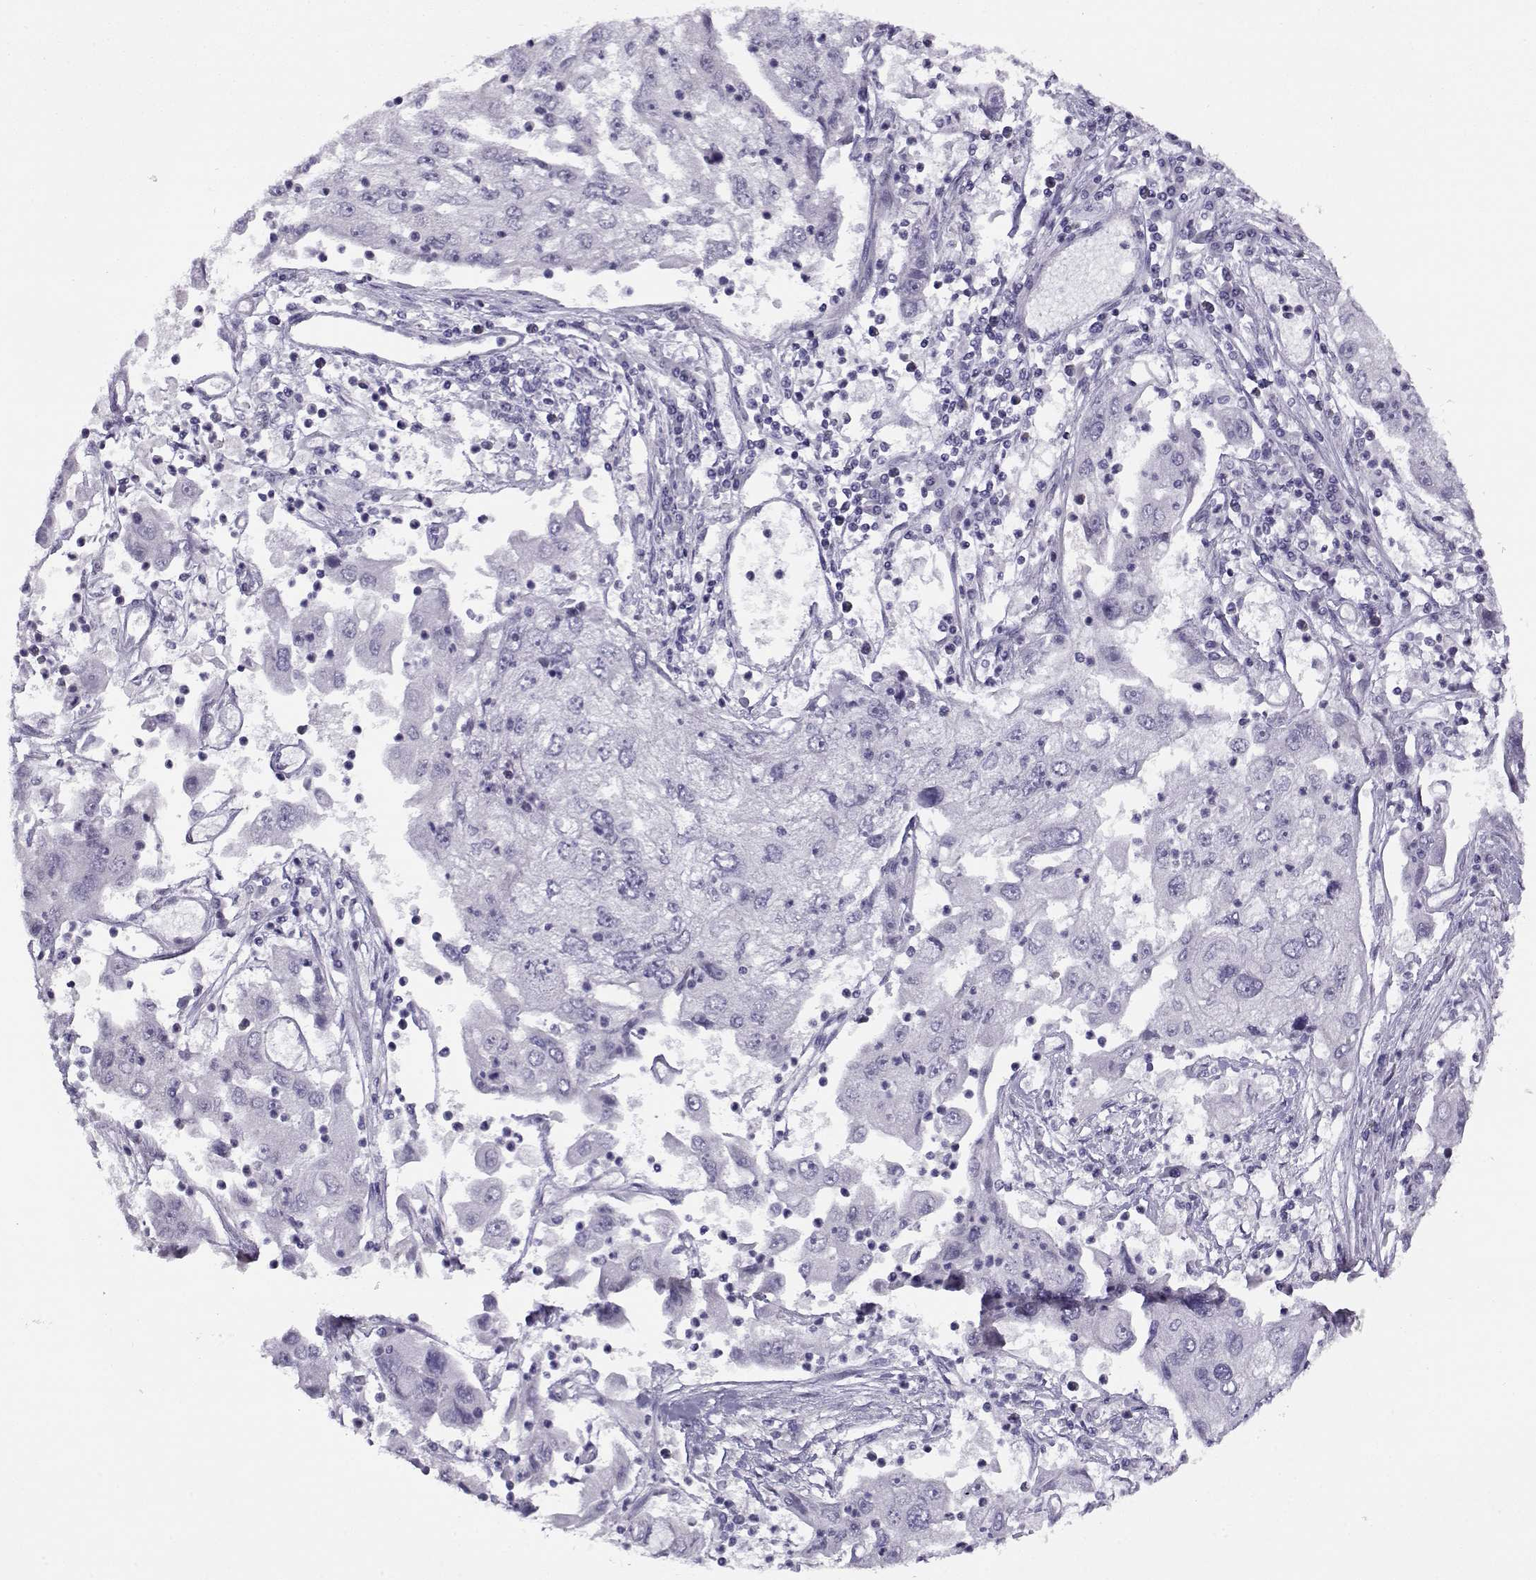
{"staining": {"intensity": "negative", "quantity": "none", "location": "none"}, "tissue": "cervical cancer", "cell_type": "Tumor cells", "image_type": "cancer", "snomed": [{"axis": "morphology", "description": "Squamous cell carcinoma, NOS"}, {"axis": "topography", "description": "Cervix"}], "caption": "A histopathology image of human cervical cancer is negative for staining in tumor cells.", "gene": "TEX55", "patient": {"sex": "female", "age": 36}}